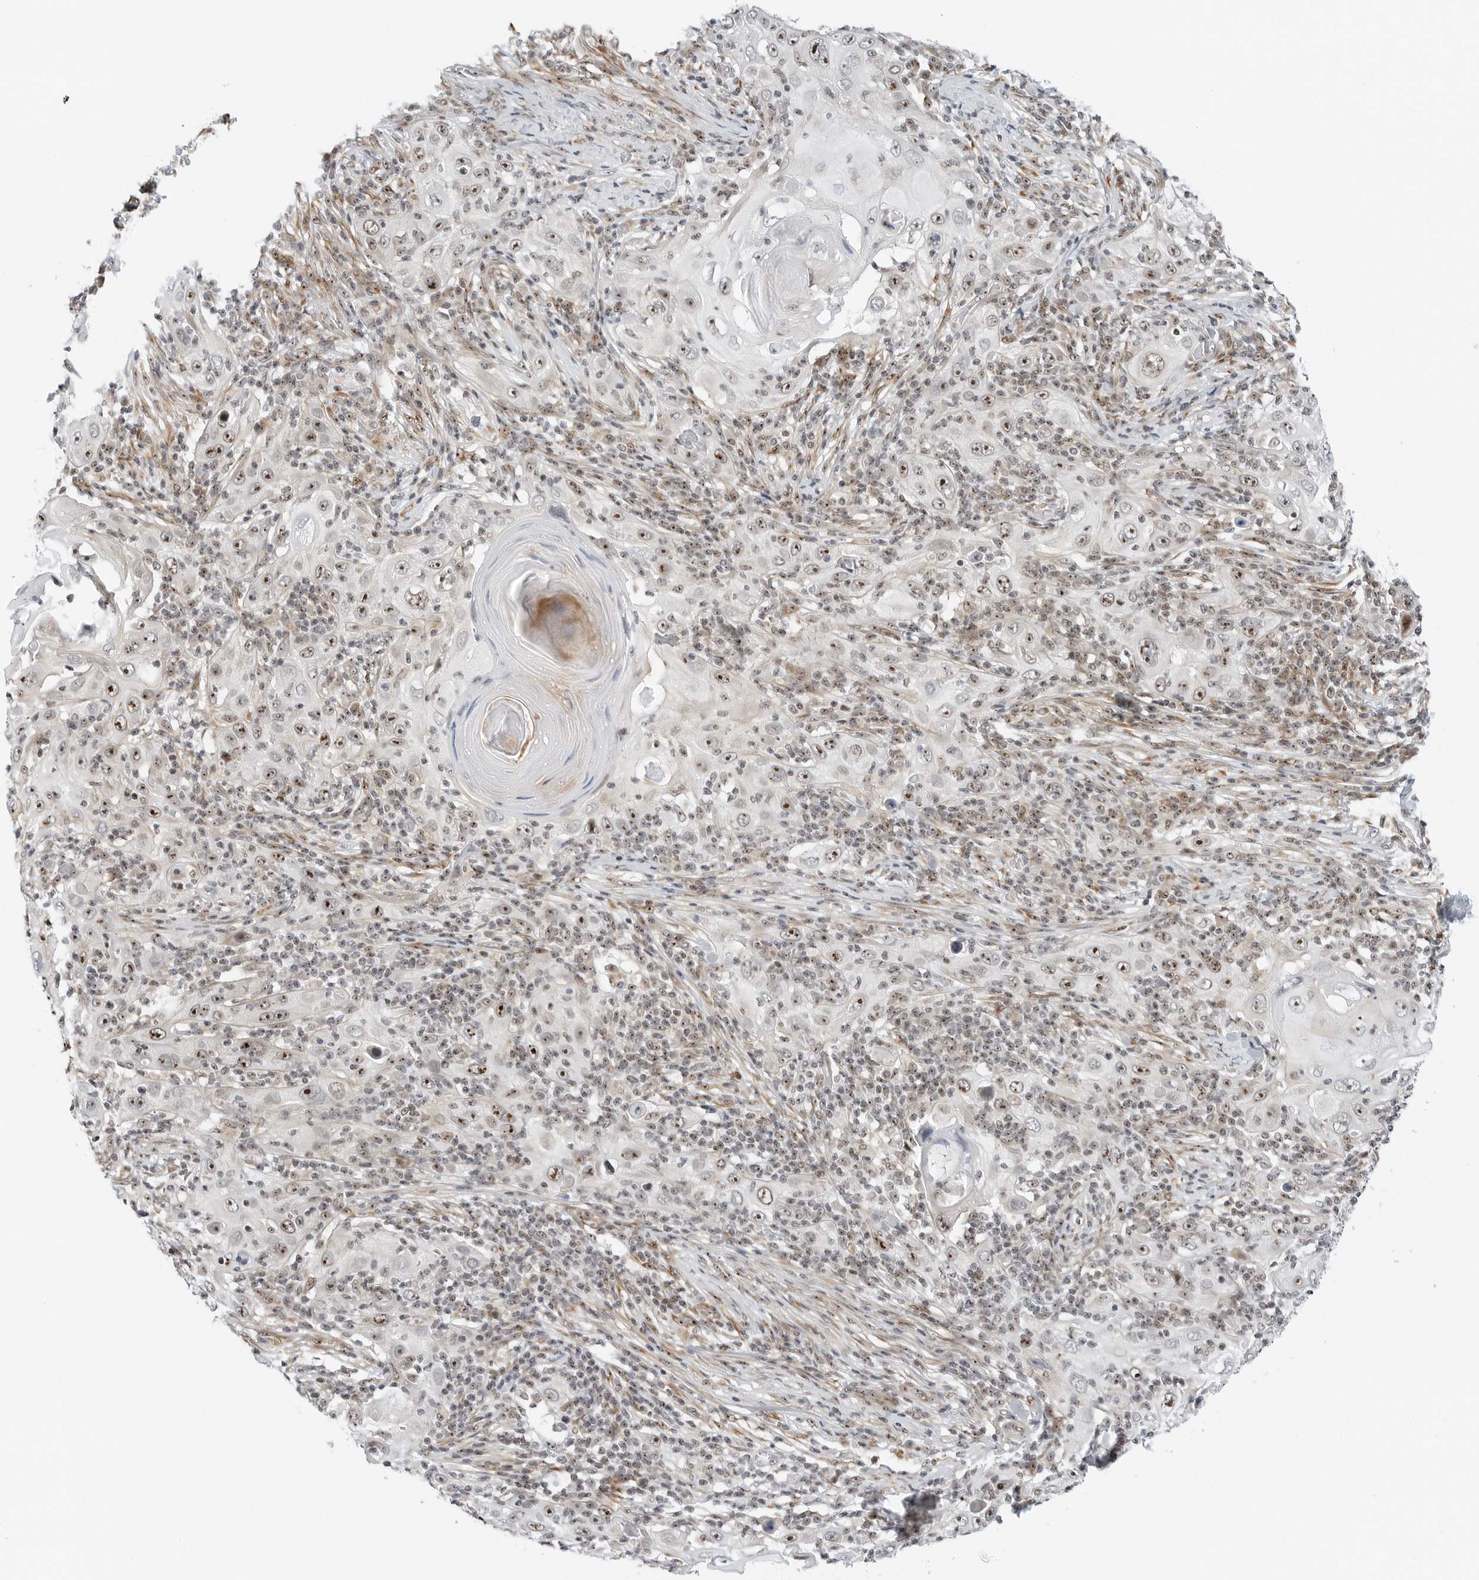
{"staining": {"intensity": "moderate", "quantity": ">75%", "location": "nuclear"}, "tissue": "skin cancer", "cell_type": "Tumor cells", "image_type": "cancer", "snomed": [{"axis": "morphology", "description": "Squamous cell carcinoma, NOS"}, {"axis": "topography", "description": "Skin"}], "caption": "An IHC image of tumor tissue is shown. Protein staining in brown shows moderate nuclear positivity in skin cancer (squamous cell carcinoma) within tumor cells.", "gene": "RIMKLA", "patient": {"sex": "female", "age": 88}}